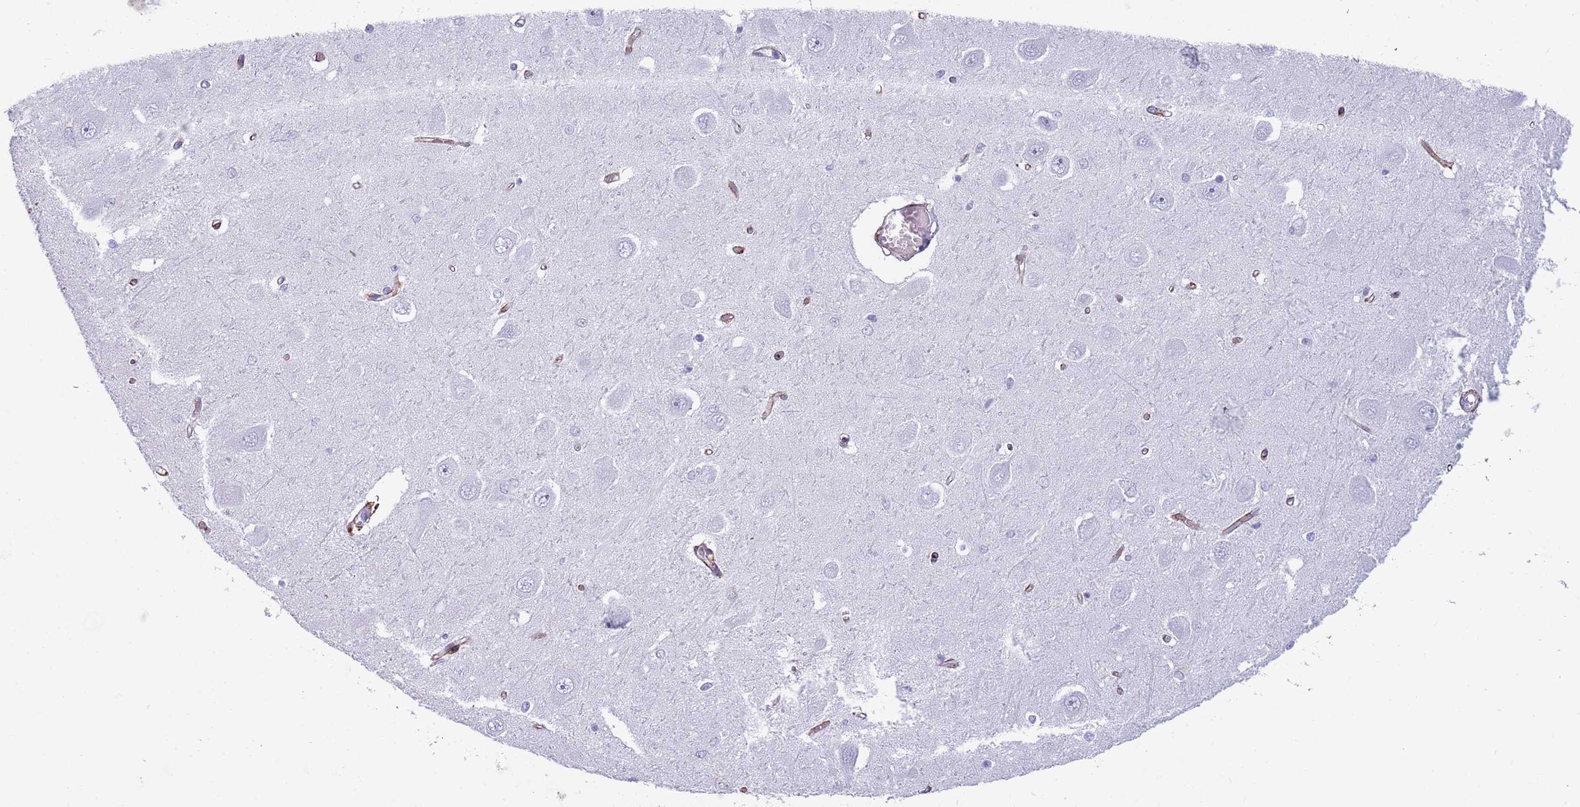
{"staining": {"intensity": "negative", "quantity": "none", "location": "none"}, "tissue": "hippocampus", "cell_type": "Glial cells", "image_type": "normal", "snomed": [{"axis": "morphology", "description": "Normal tissue, NOS"}, {"axis": "topography", "description": "Hippocampus"}], "caption": "Immunohistochemistry (IHC) of unremarkable hippocampus demonstrates no staining in glial cells.", "gene": "COLEC12", "patient": {"sex": "male", "age": 45}}